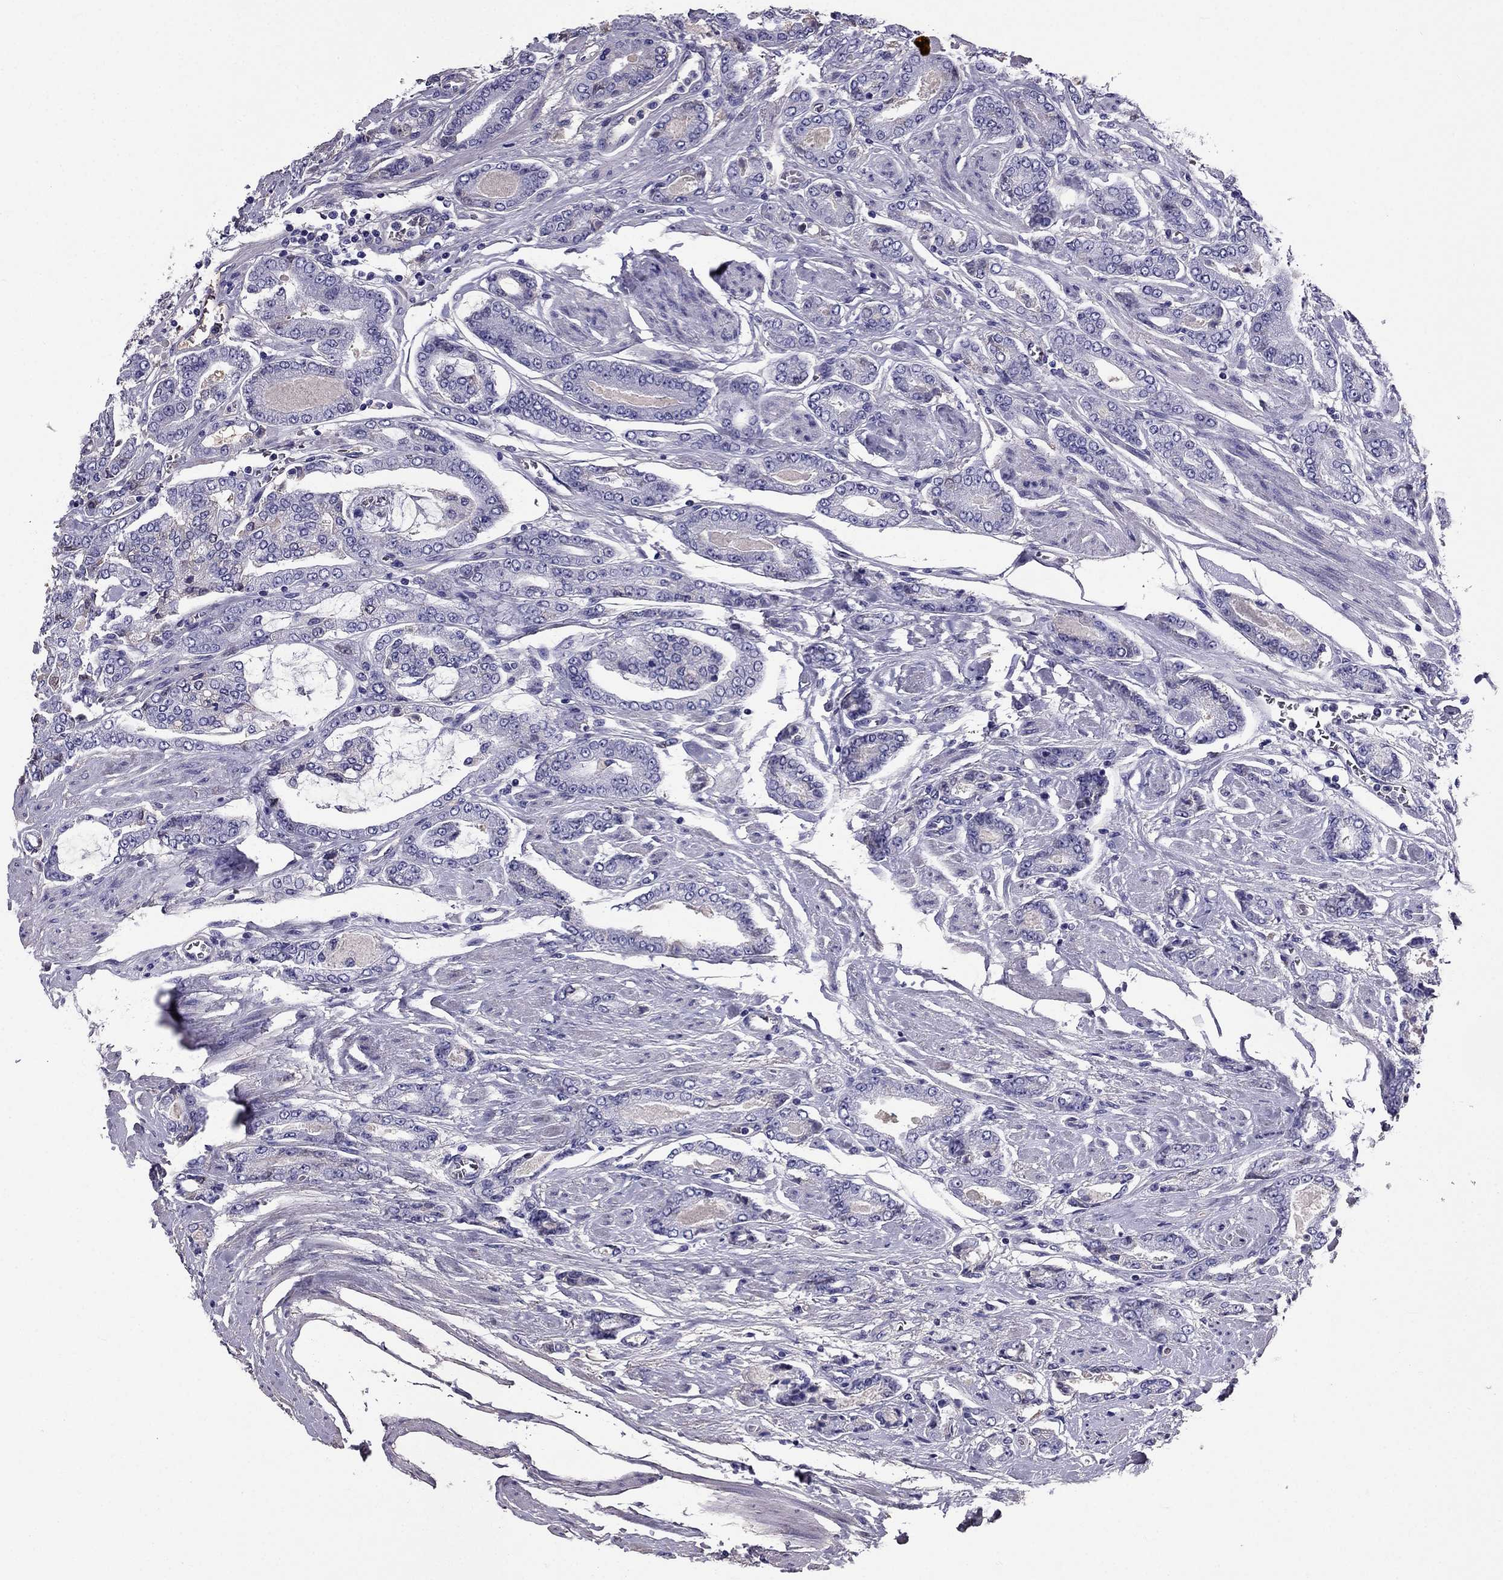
{"staining": {"intensity": "negative", "quantity": "none", "location": "none"}, "tissue": "prostate cancer", "cell_type": "Tumor cells", "image_type": "cancer", "snomed": [{"axis": "morphology", "description": "Adenocarcinoma, NOS"}, {"axis": "topography", "description": "Prostate"}], "caption": "This is a photomicrograph of immunohistochemistry staining of prostate adenocarcinoma, which shows no expression in tumor cells.", "gene": "TBC1D21", "patient": {"sex": "male", "age": 64}}